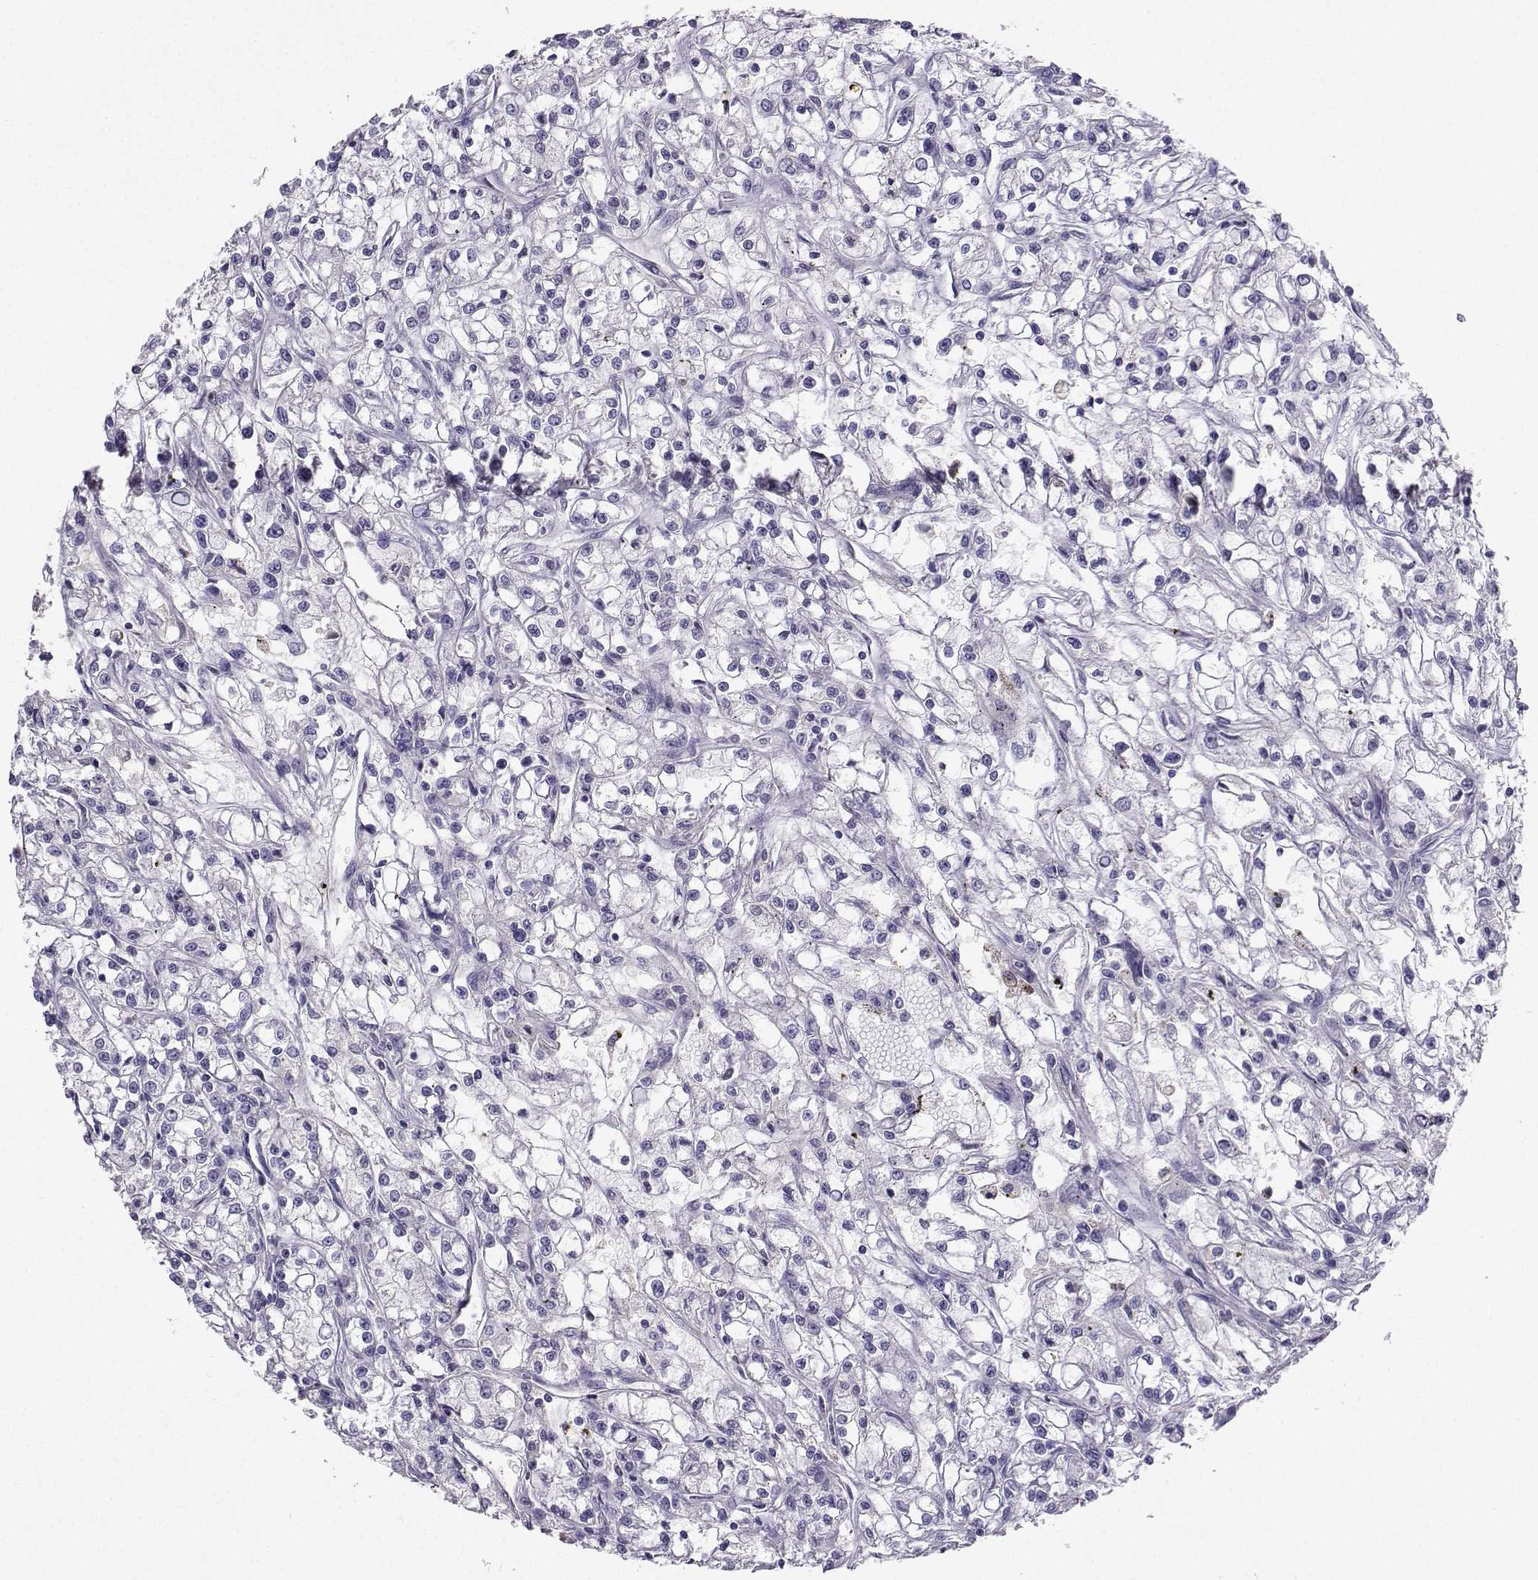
{"staining": {"intensity": "negative", "quantity": "none", "location": "none"}, "tissue": "renal cancer", "cell_type": "Tumor cells", "image_type": "cancer", "snomed": [{"axis": "morphology", "description": "Adenocarcinoma, NOS"}, {"axis": "topography", "description": "Kidney"}], "caption": "High power microscopy histopathology image of an immunohistochemistry histopathology image of renal cancer, revealing no significant staining in tumor cells.", "gene": "GRIK4", "patient": {"sex": "female", "age": 59}}